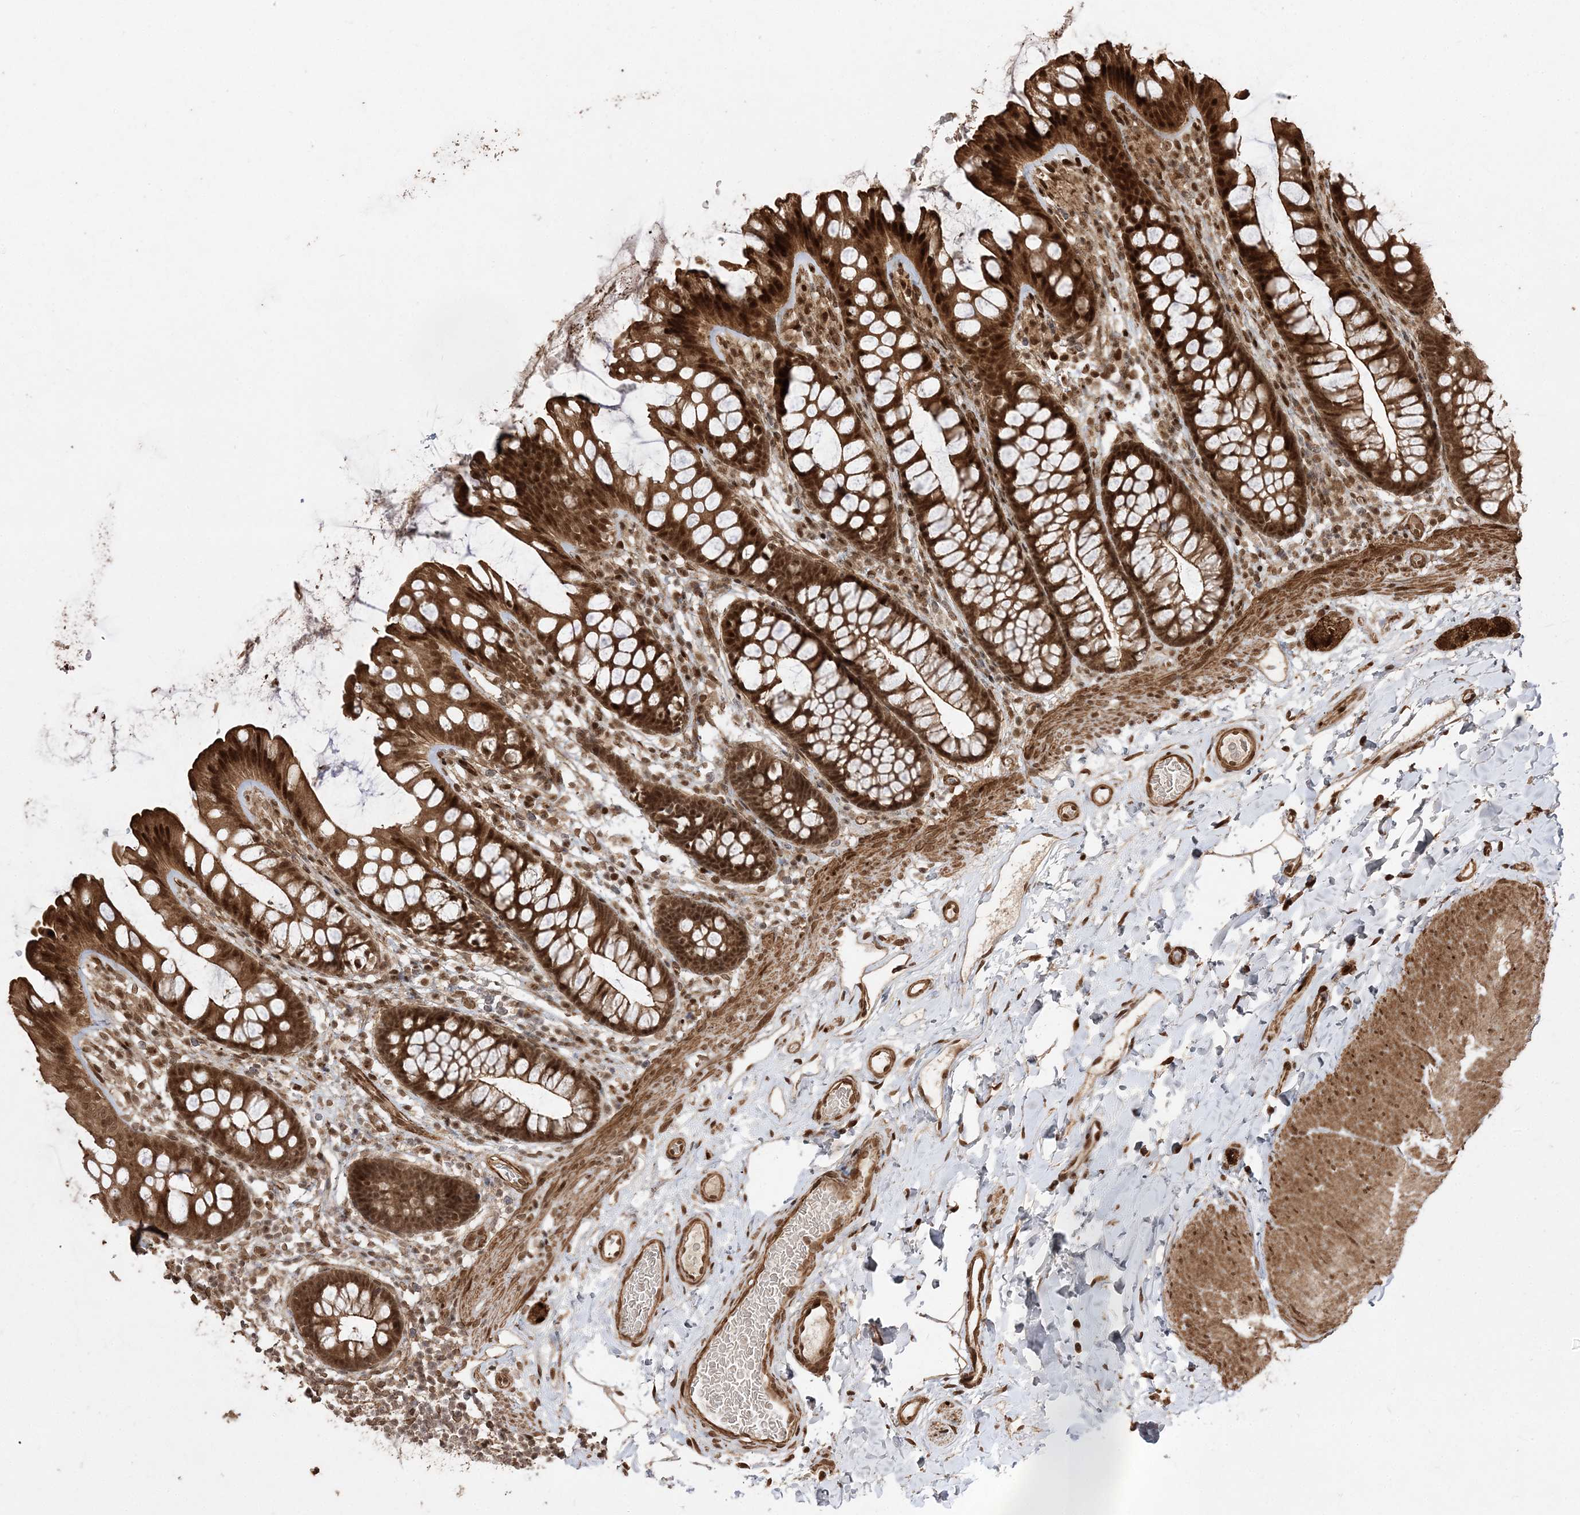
{"staining": {"intensity": "moderate", "quantity": ">75%", "location": "cytoplasmic/membranous,nuclear"}, "tissue": "colon", "cell_type": "Endothelial cells", "image_type": "normal", "snomed": [{"axis": "morphology", "description": "Normal tissue, NOS"}, {"axis": "topography", "description": "Colon"}], "caption": "IHC photomicrograph of normal human colon stained for a protein (brown), which demonstrates medium levels of moderate cytoplasmic/membranous,nuclear positivity in approximately >75% of endothelial cells.", "gene": "ETAA1", "patient": {"sex": "female", "age": 62}}